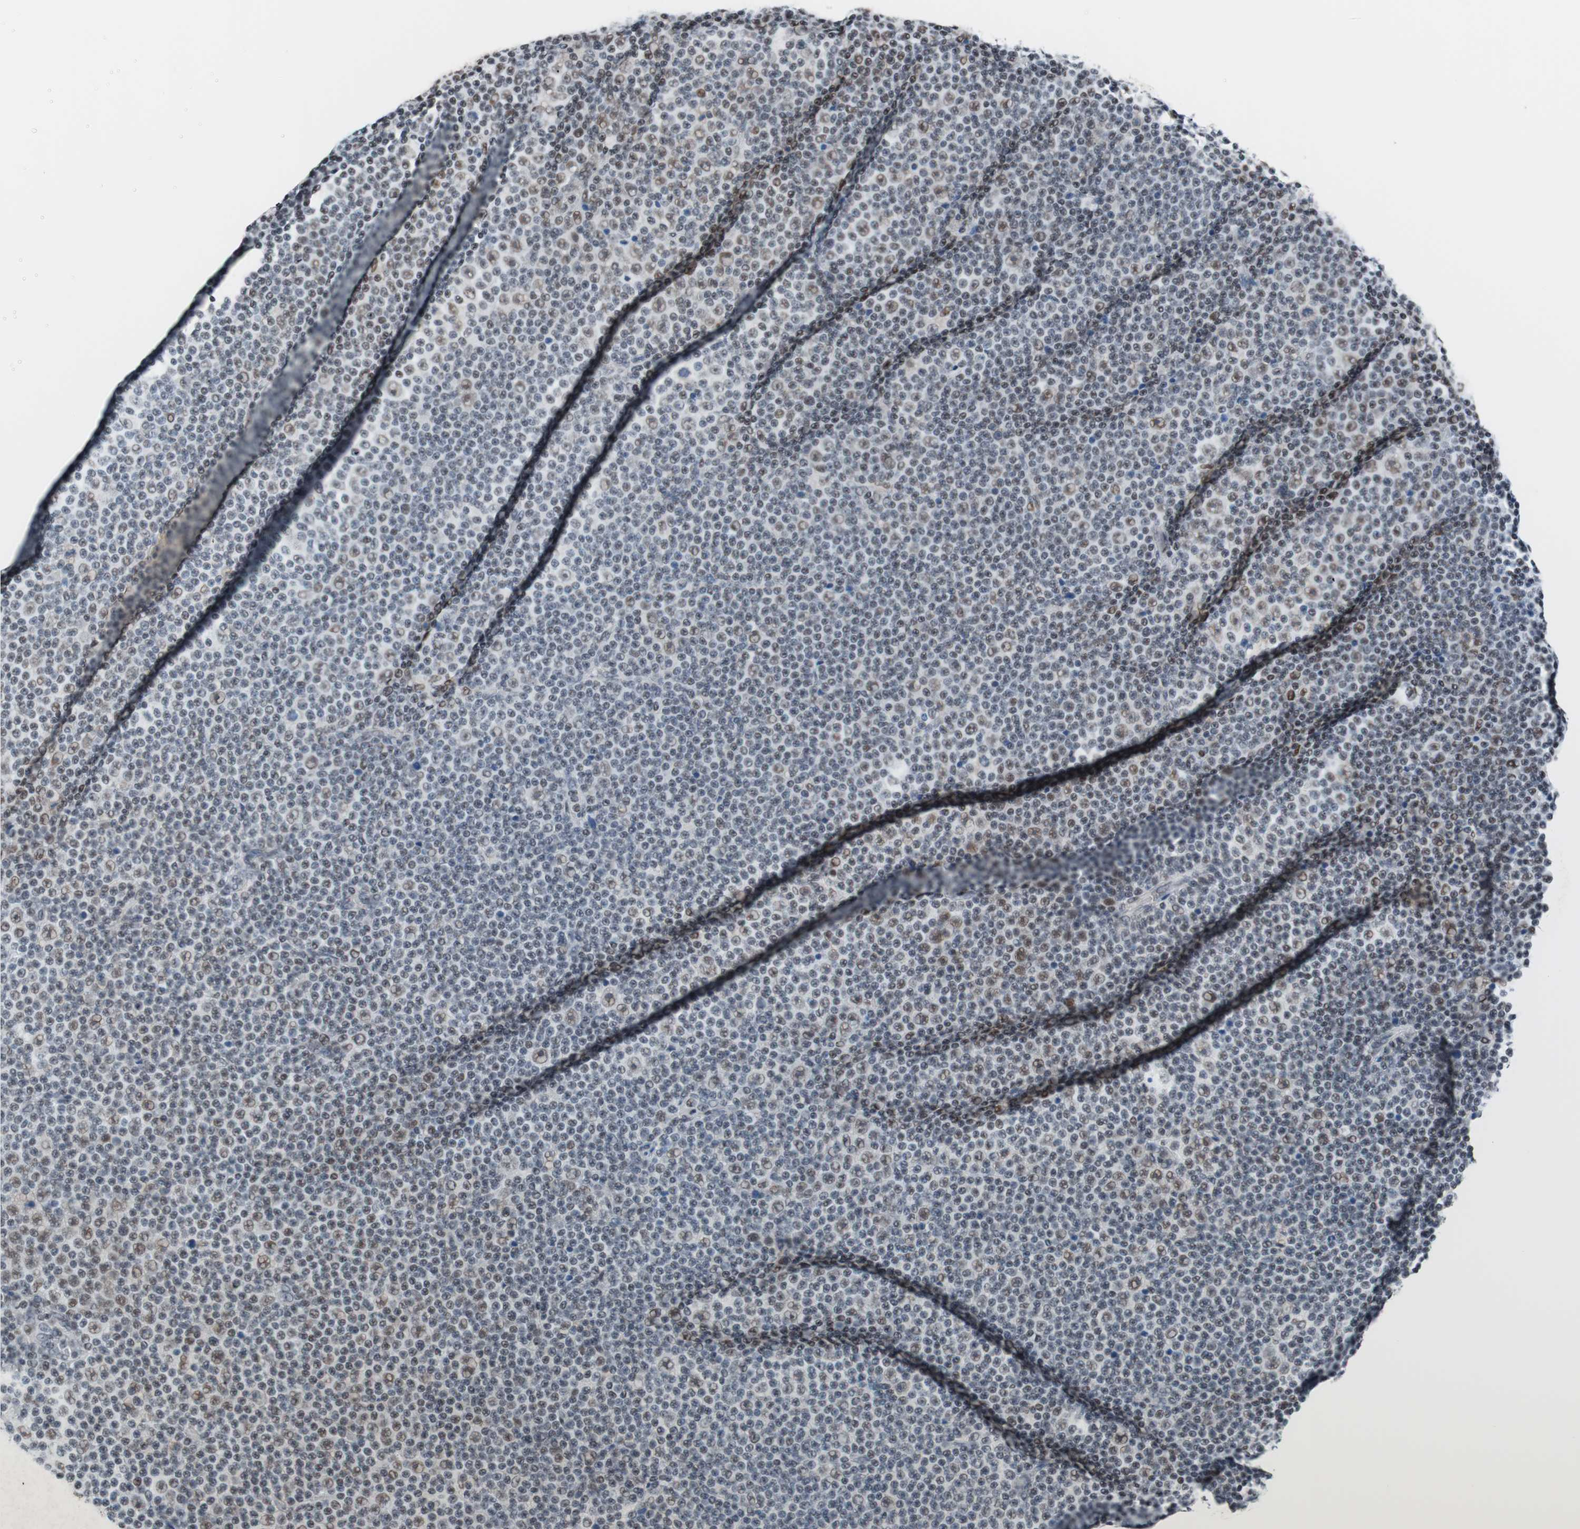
{"staining": {"intensity": "moderate", "quantity": "25%-75%", "location": "nuclear"}, "tissue": "lymphoma", "cell_type": "Tumor cells", "image_type": "cancer", "snomed": [{"axis": "morphology", "description": "Malignant lymphoma, non-Hodgkin's type, Low grade"}, {"axis": "topography", "description": "Lymph node"}], "caption": "Tumor cells demonstrate moderate nuclear staining in approximately 25%-75% of cells in lymphoma. The staining is performed using DAB (3,3'-diaminobenzidine) brown chromogen to label protein expression. The nuclei are counter-stained blue using hematoxylin.", "gene": "ARID1A", "patient": {"sex": "female", "age": 67}}